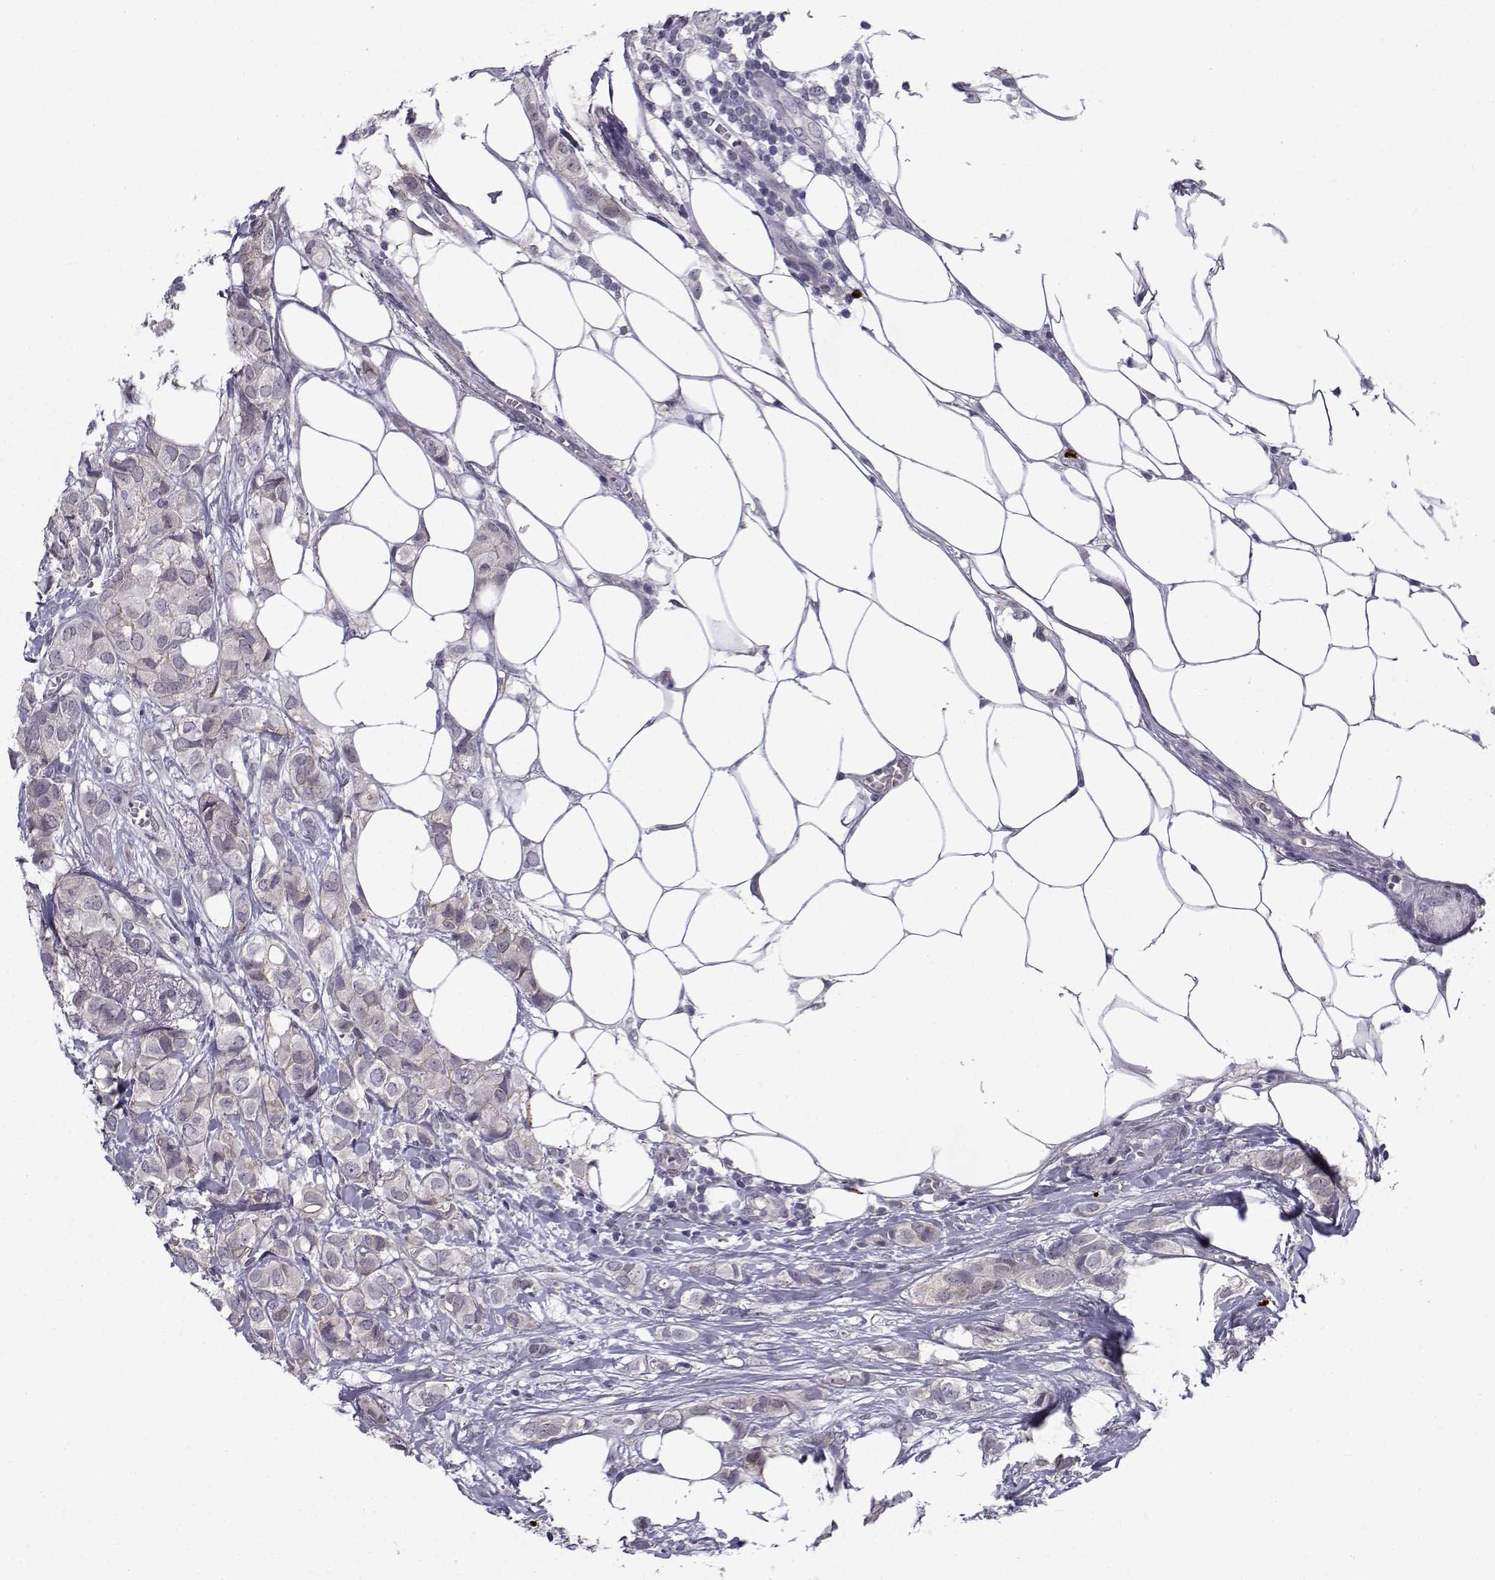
{"staining": {"intensity": "negative", "quantity": "none", "location": "none"}, "tissue": "breast cancer", "cell_type": "Tumor cells", "image_type": "cancer", "snomed": [{"axis": "morphology", "description": "Duct carcinoma"}, {"axis": "topography", "description": "Breast"}], "caption": "IHC image of breast cancer stained for a protein (brown), which shows no staining in tumor cells. (Stains: DAB IHC with hematoxylin counter stain, Microscopy: brightfield microscopy at high magnification).", "gene": "RBM24", "patient": {"sex": "female", "age": 85}}